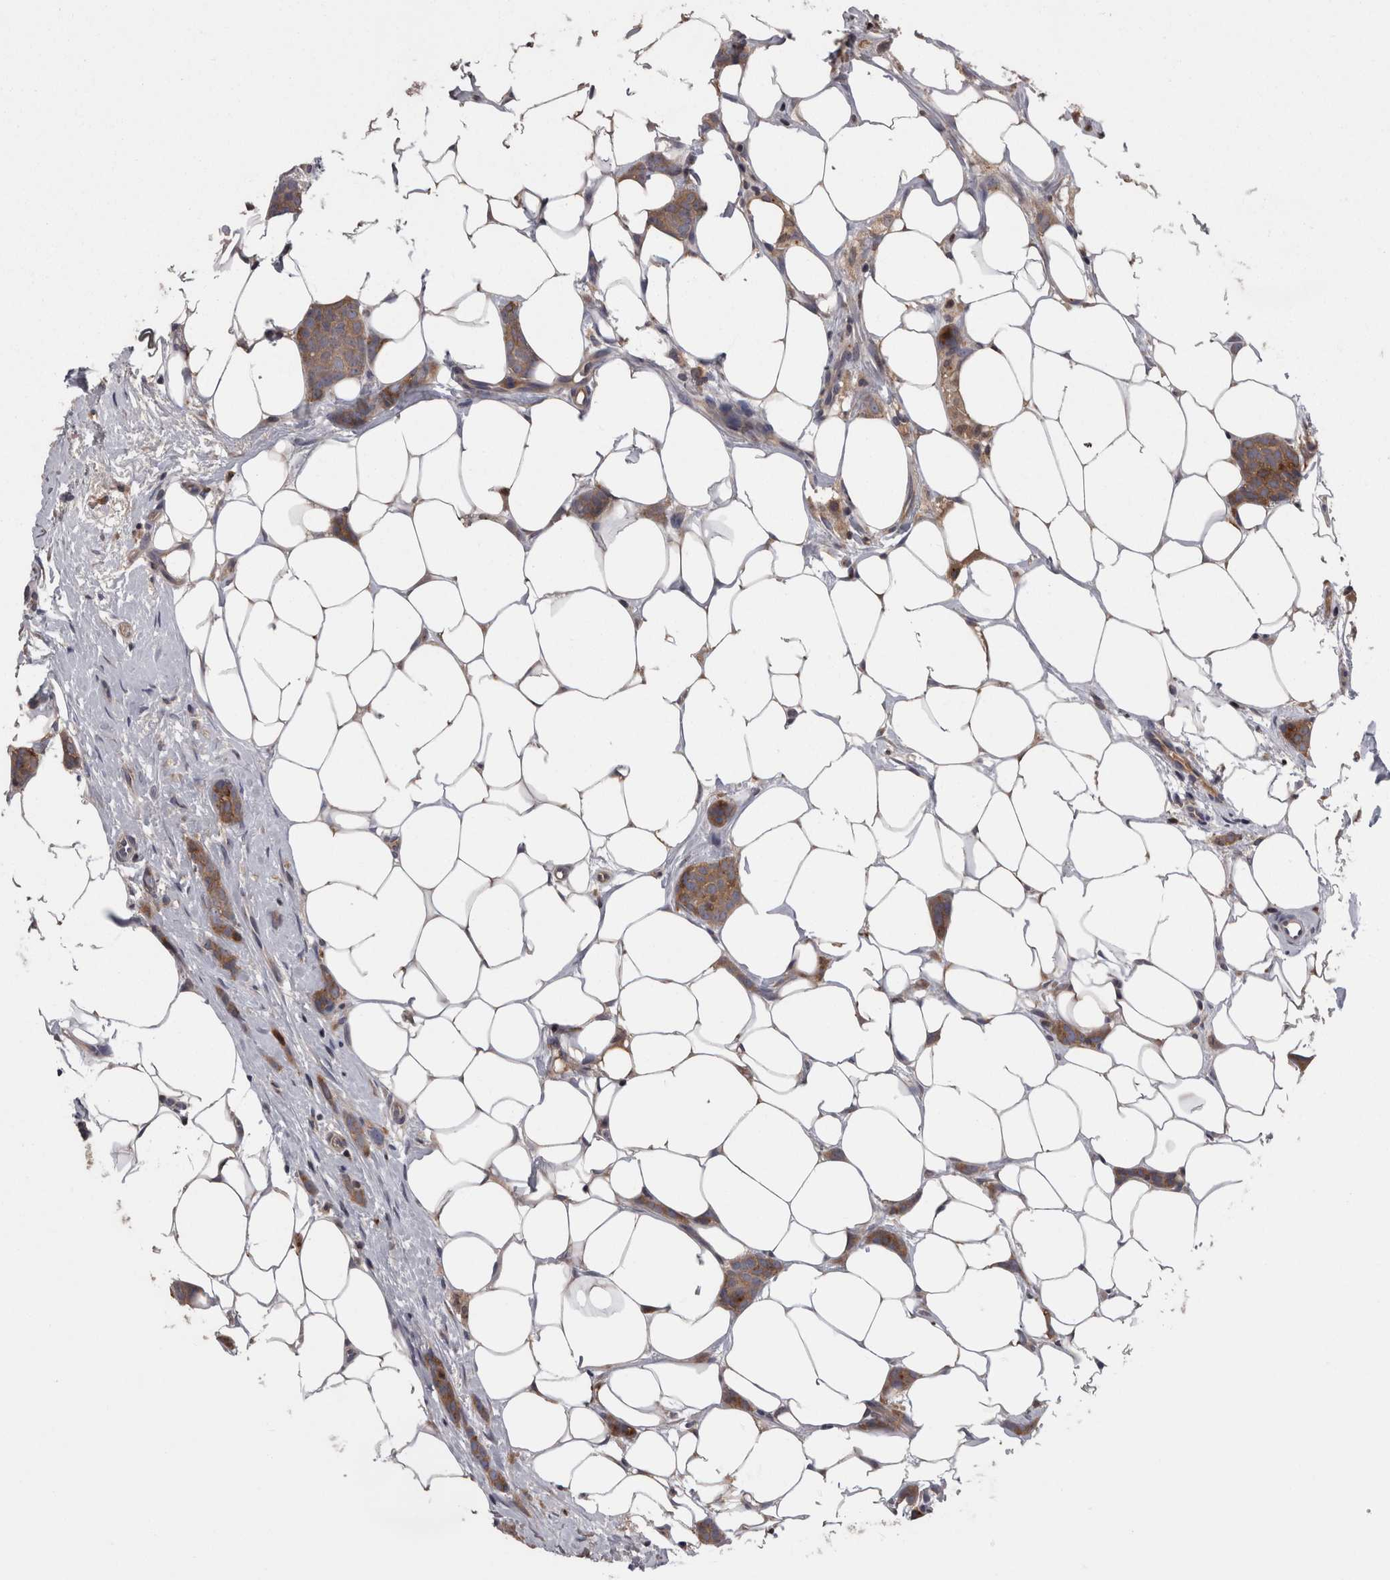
{"staining": {"intensity": "moderate", "quantity": ">75%", "location": "cytoplasmic/membranous"}, "tissue": "breast cancer", "cell_type": "Tumor cells", "image_type": "cancer", "snomed": [{"axis": "morphology", "description": "Lobular carcinoma"}, {"axis": "topography", "description": "Skin"}, {"axis": "topography", "description": "Breast"}], "caption": "Immunohistochemical staining of lobular carcinoma (breast) displays moderate cytoplasmic/membranous protein staining in approximately >75% of tumor cells.", "gene": "PCM1", "patient": {"sex": "female", "age": 46}}